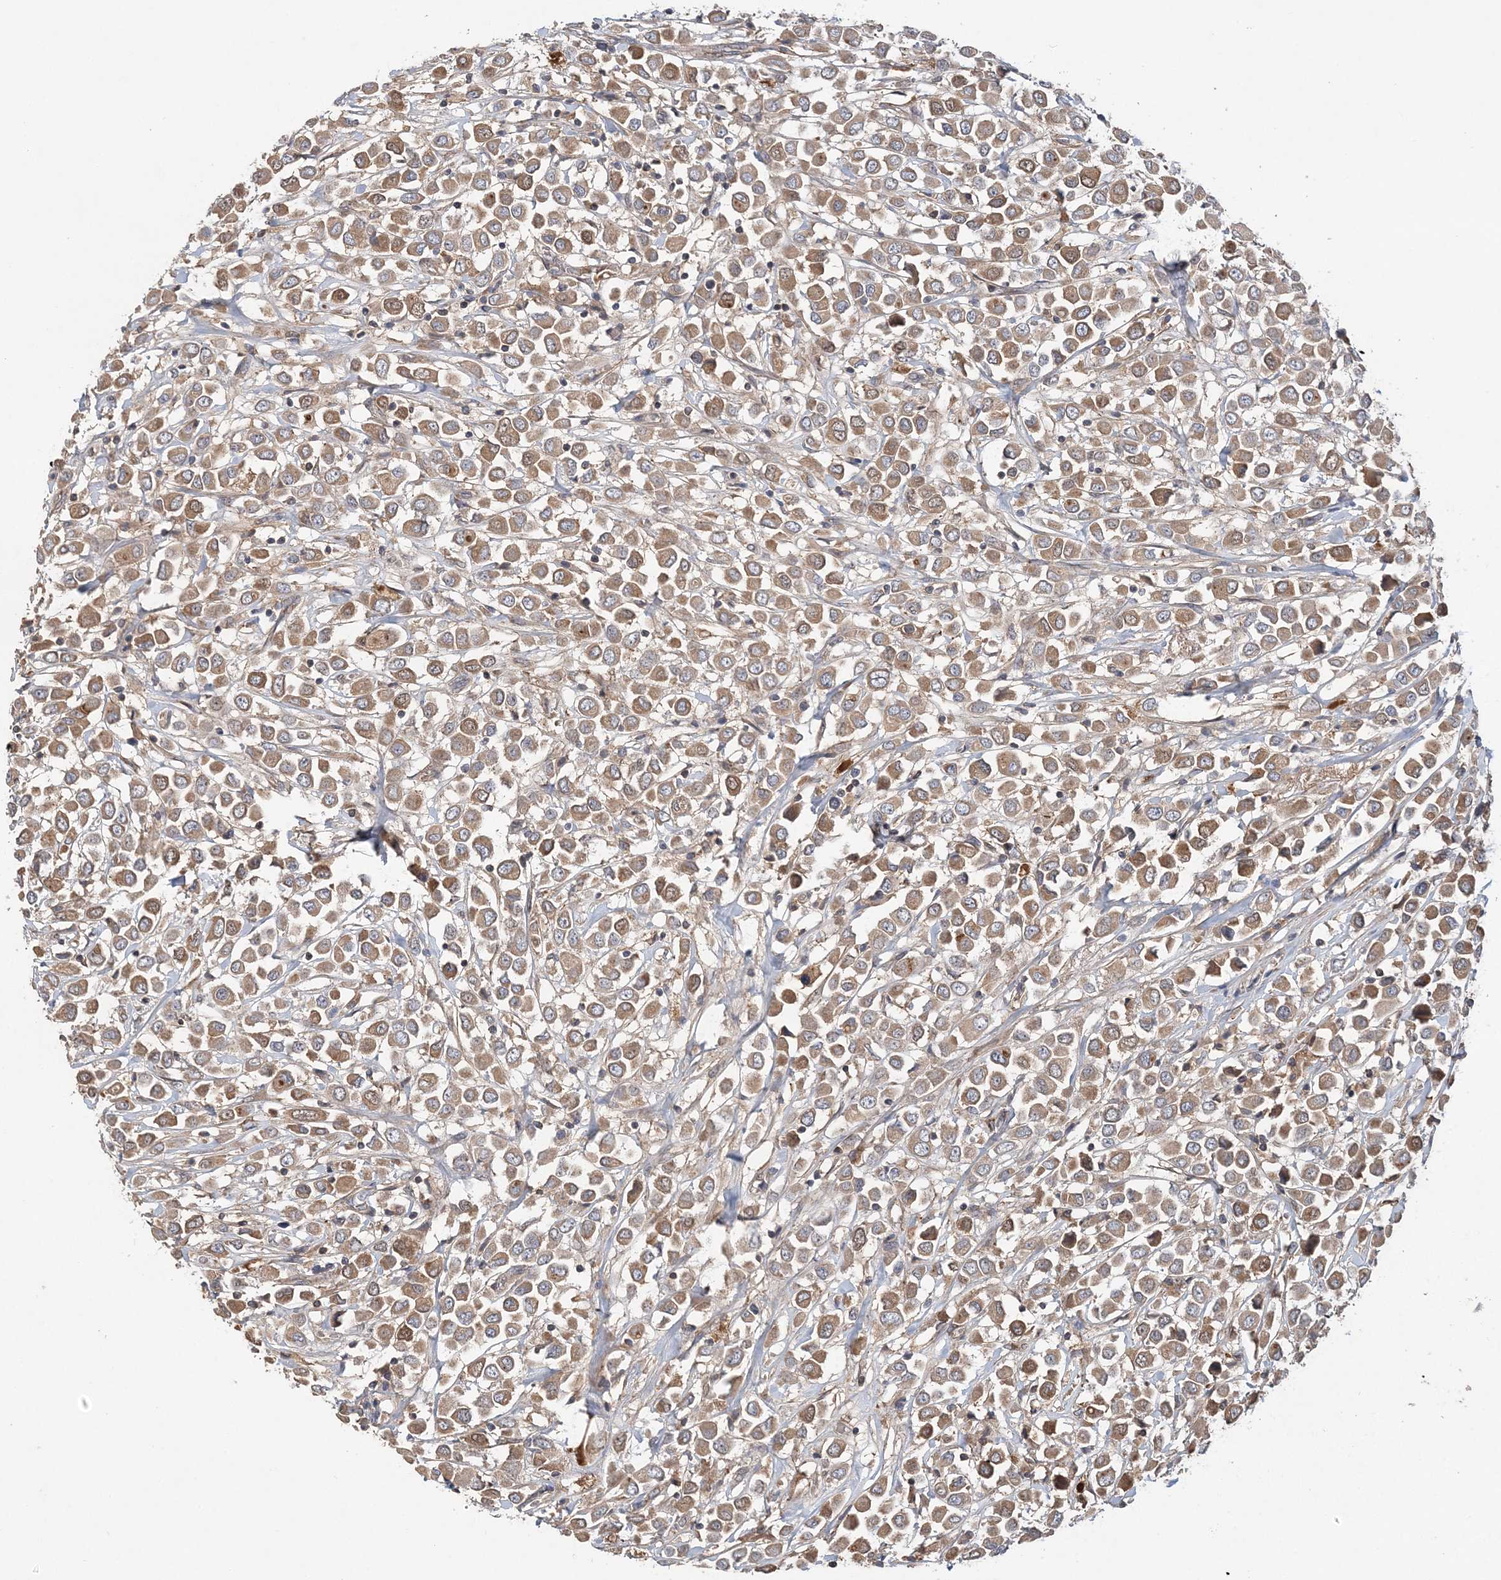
{"staining": {"intensity": "moderate", "quantity": ">75%", "location": "cytoplasmic/membranous"}, "tissue": "breast cancer", "cell_type": "Tumor cells", "image_type": "cancer", "snomed": [{"axis": "morphology", "description": "Duct carcinoma"}, {"axis": "topography", "description": "Breast"}], "caption": "DAB (3,3'-diaminobenzidine) immunohistochemical staining of breast cancer shows moderate cytoplasmic/membranous protein staining in about >75% of tumor cells.", "gene": "SYCP3", "patient": {"sex": "female", "age": 61}}